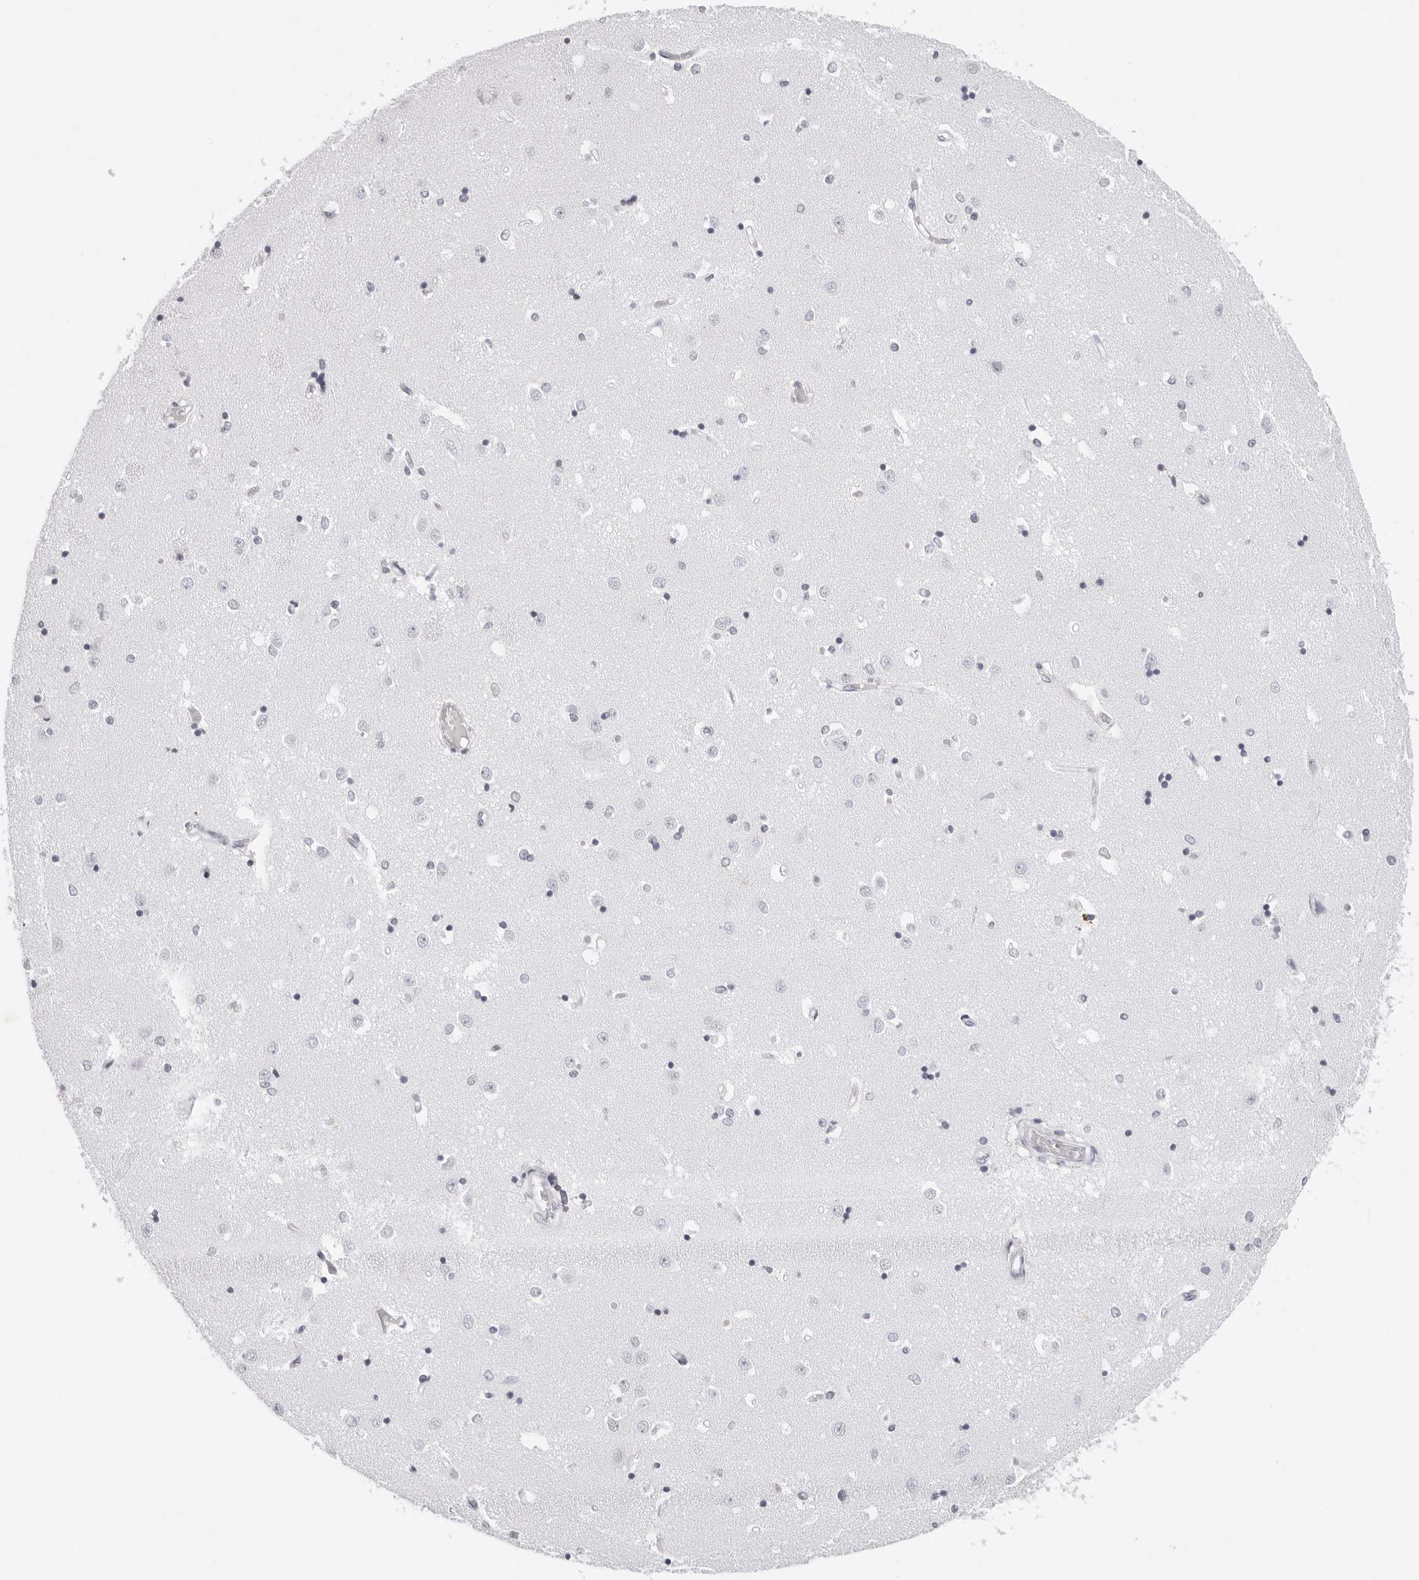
{"staining": {"intensity": "negative", "quantity": "none", "location": "none"}, "tissue": "caudate", "cell_type": "Glial cells", "image_type": "normal", "snomed": [{"axis": "morphology", "description": "Normal tissue, NOS"}, {"axis": "topography", "description": "Lateral ventricle wall"}], "caption": "Immunohistochemistry photomicrograph of benign caudate: caudate stained with DAB (3,3'-diaminobenzidine) displays no significant protein expression in glial cells.", "gene": "AGMAT", "patient": {"sex": "male", "age": 45}}